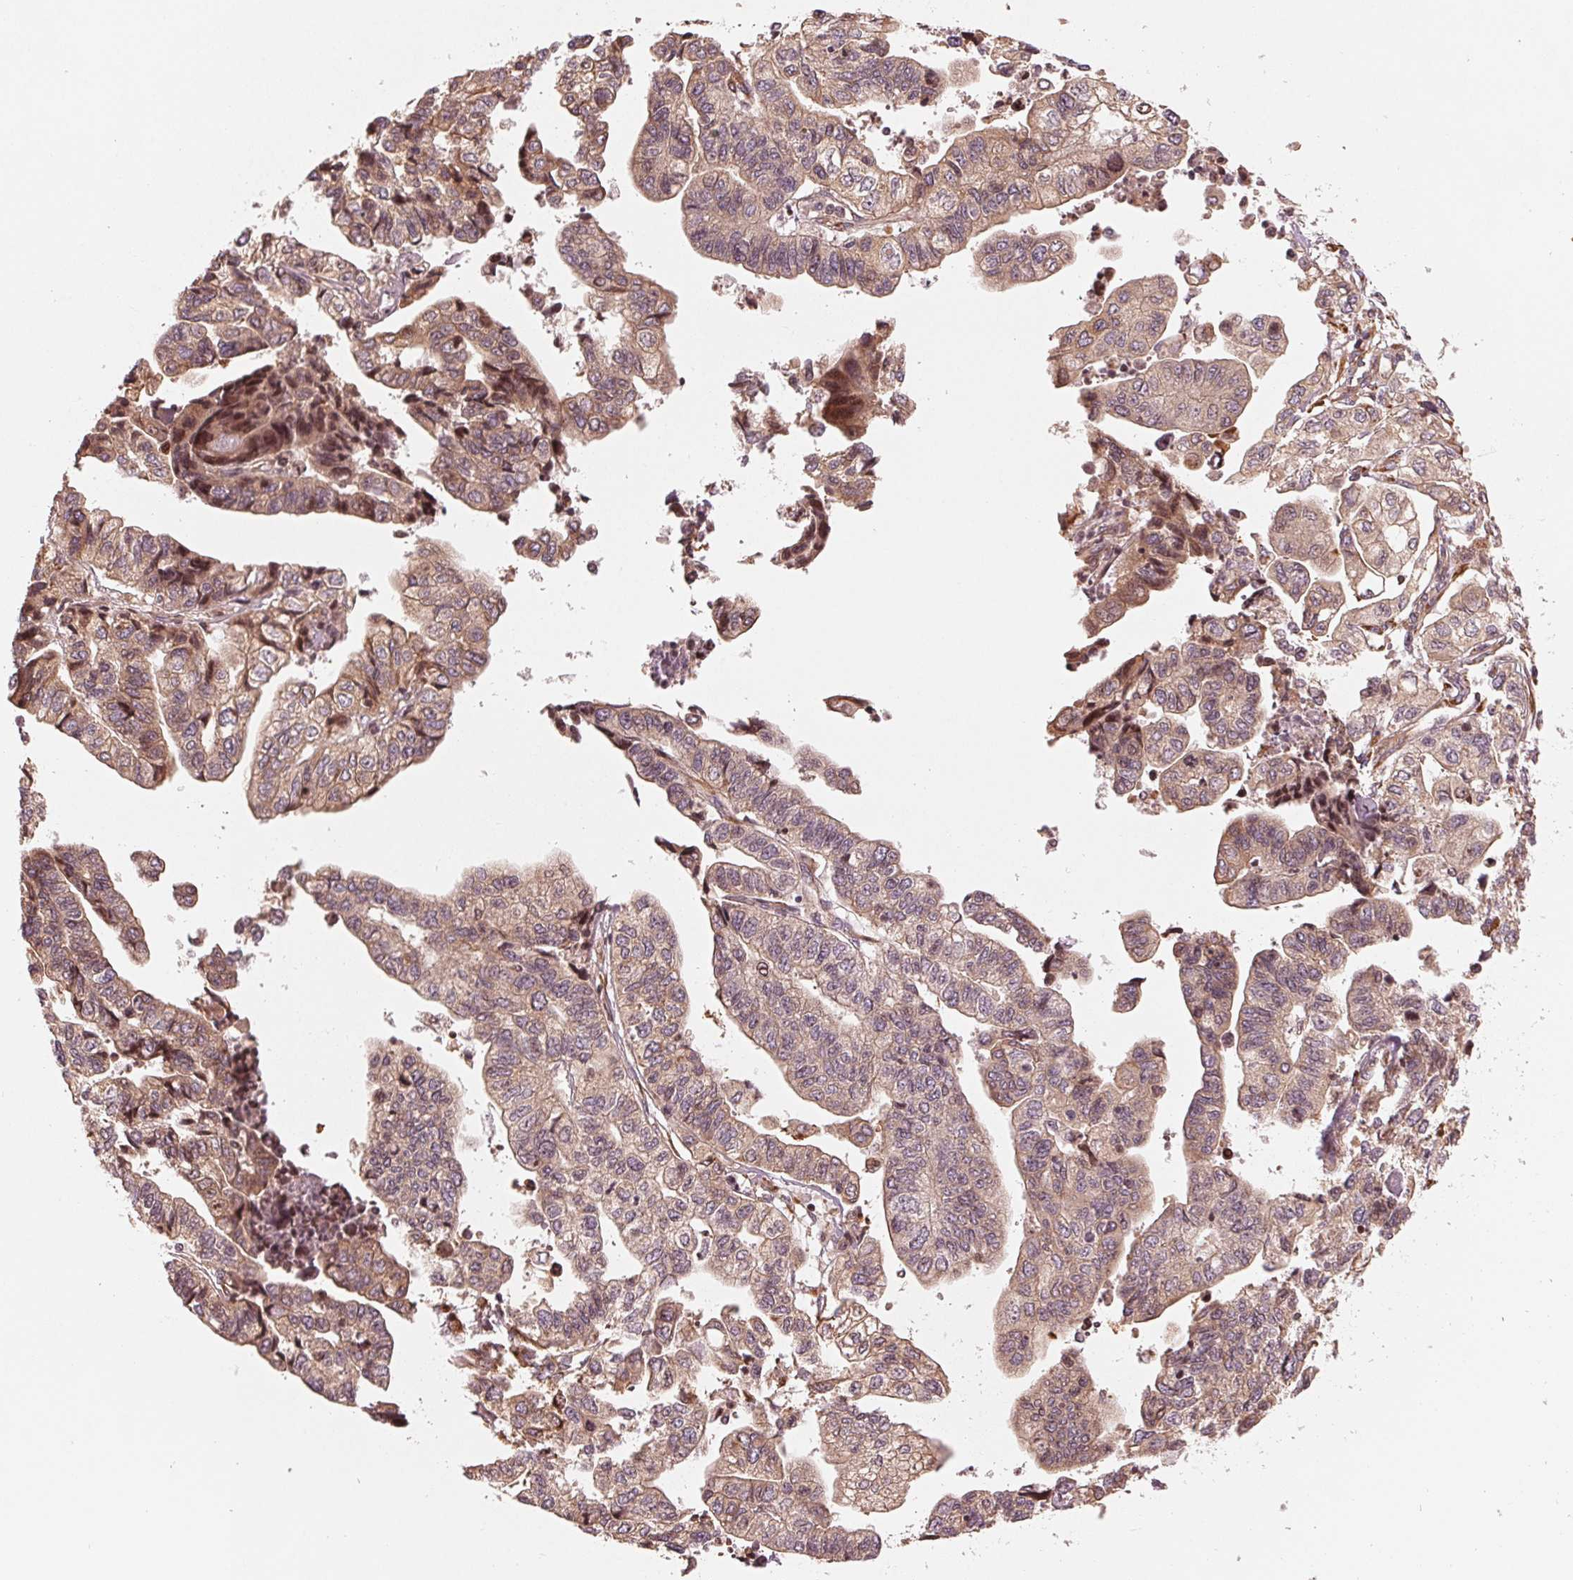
{"staining": {"intensity": "weak", "quantity": ">75%", "location": "cytoplasmic/membranous"}, "tissue": "stomach cancer", "cell_type": "Tumor cells", "image_type": "cancer", "snomed": [{"axis": "morphology", "description": "Adenocarcinoma, NOS"}, {"axis": "topography", "description": "Stomach, upper"}], "caption": "This image shows immunohistochemistry staining of stomach cancer, with low weak cytoplasmic/membranous staining in about >75% of tumor cells.", "gene": "CMIP", "patient": {"sex": "female", "age": 67}}